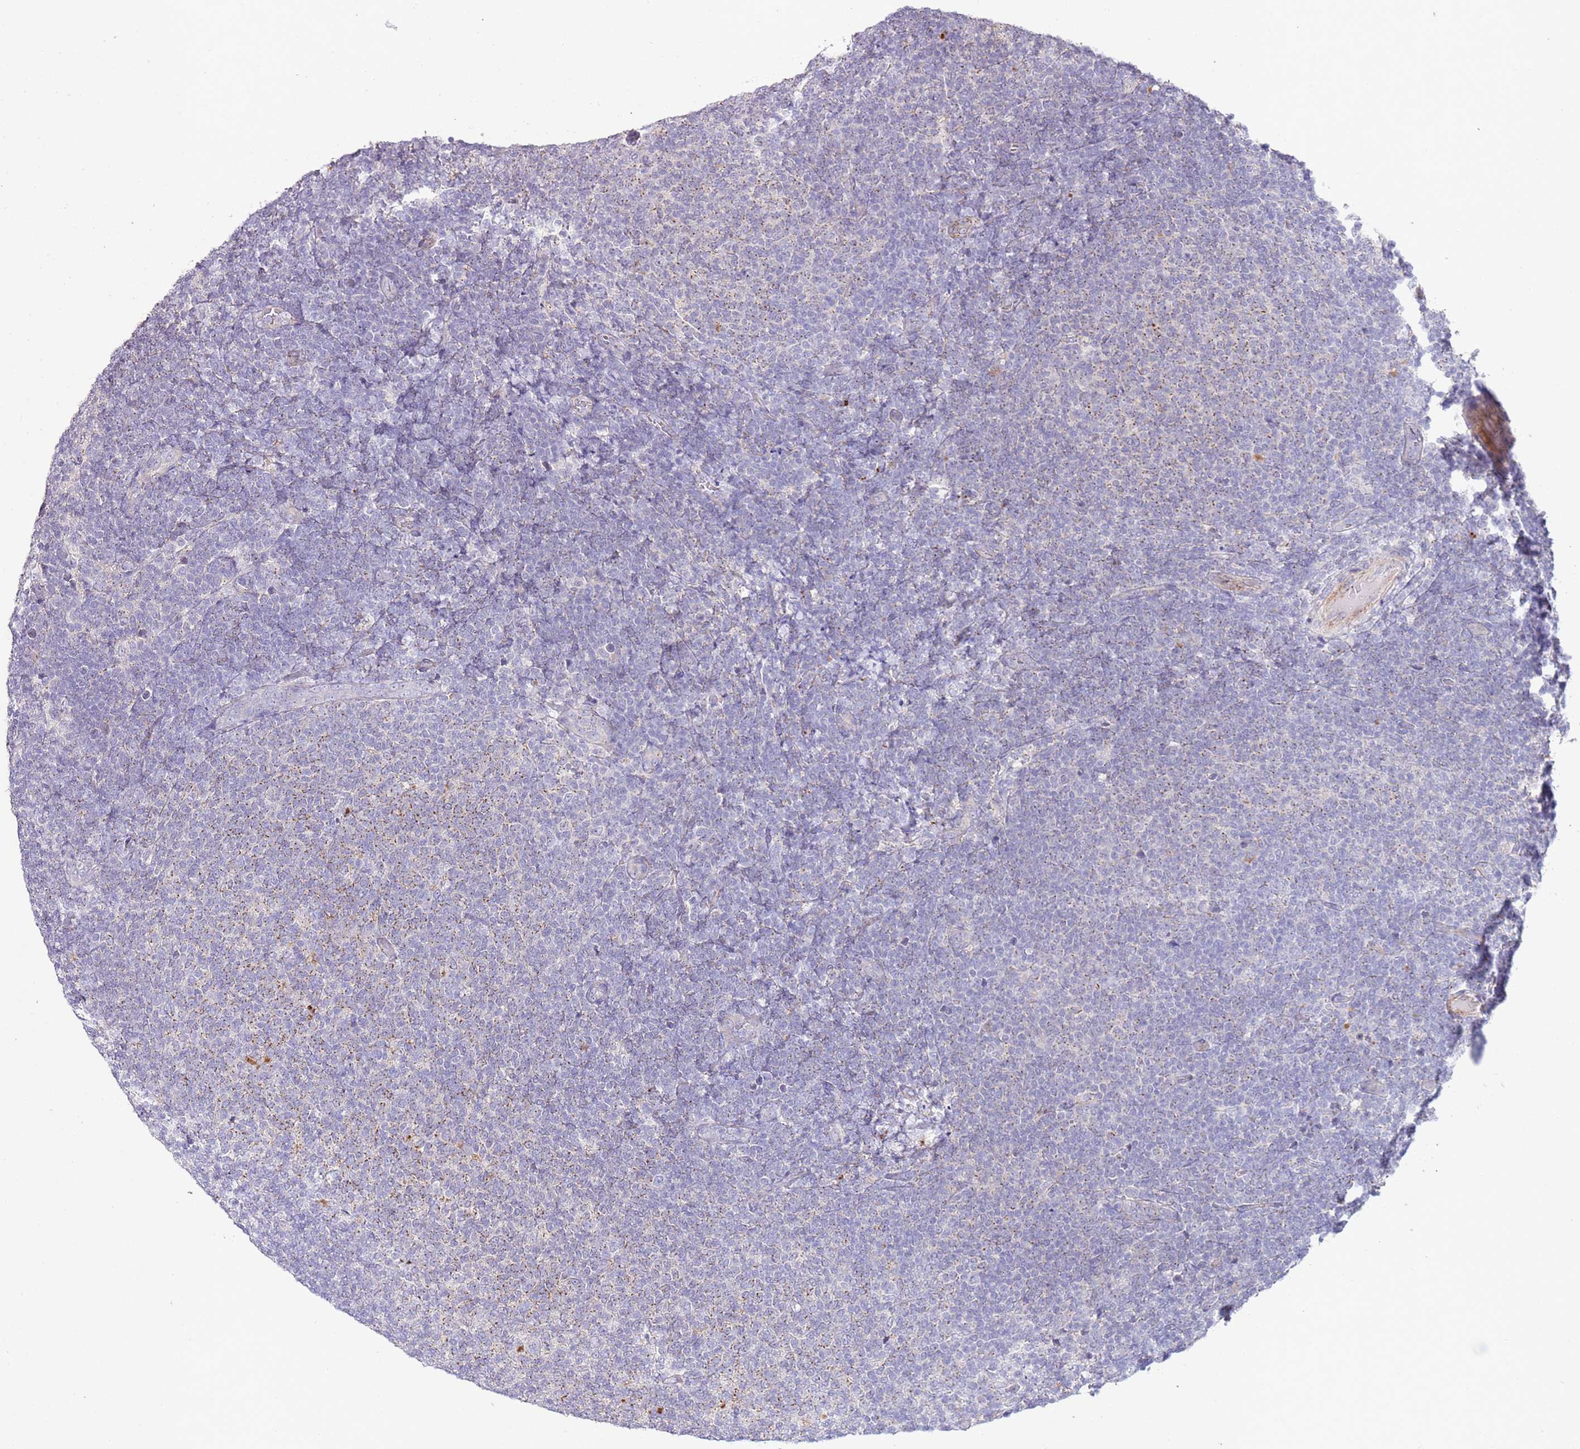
{"staining": {"intensity": "weak", "quantity": "<25%", "location": "cytoplasmic/membranous"}, "tissue": "lymphoma", "cell_type": "Tumor cells", "image_type": "cancer", "snomed": [{"axis": "morphology", "description": "Malignant lymphoma, non-Hodgkin's type, Low grade"}, {"axis": "topography", "description": "Lymph node"}], "caption": "This is an immunohistochemistry photomicrograph of human malignant lymphoma, non-Hodgkin's type (low-grade). There is no expression in tumor cells.", "gene": "ABHD17A", "patient": {"sex": "male", "age": 66}}